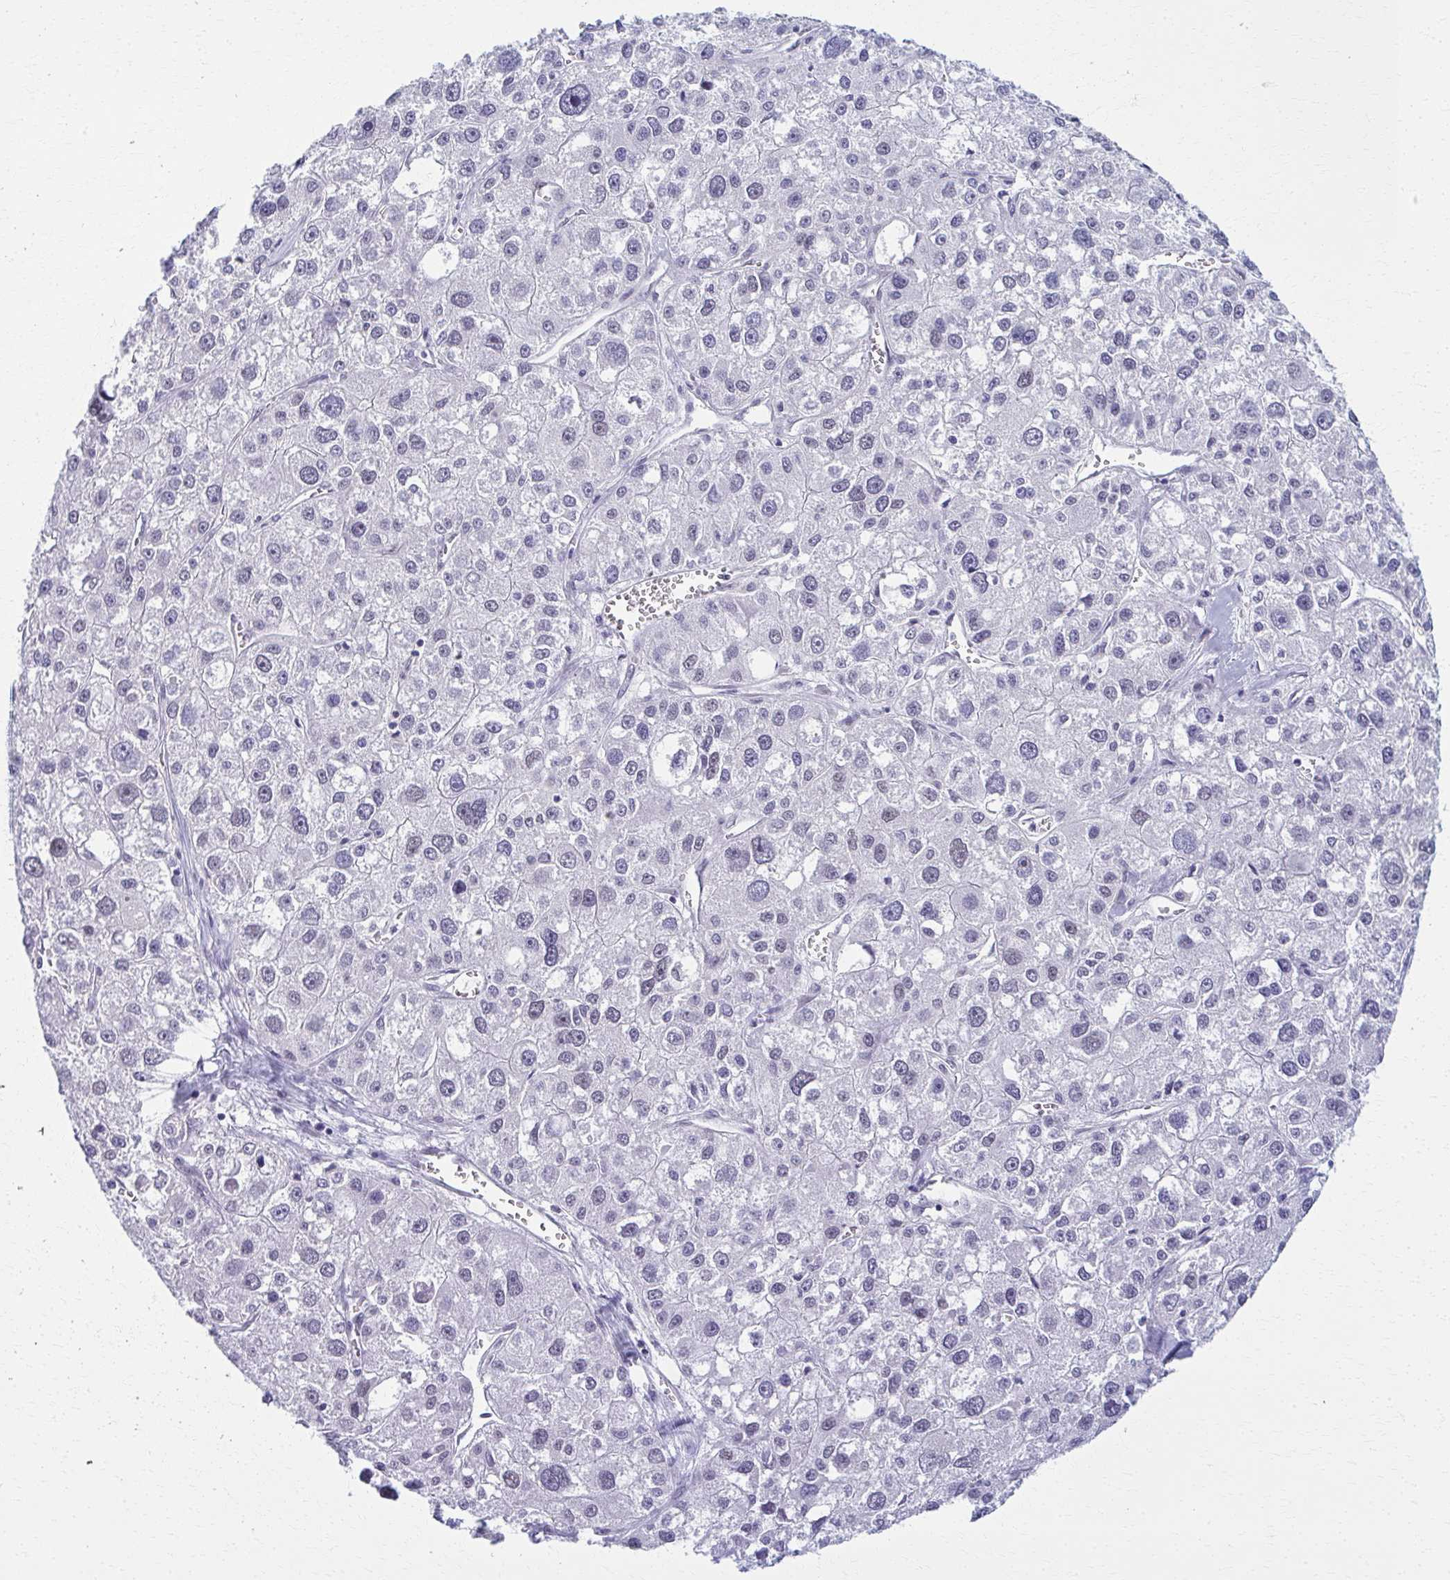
{"staining": {"intensity": "weak", "quantity": "<25%", "location": "nuclear"}, "tissue": "liver cancer", "cell_type": "Tumor cells", "image_type": "cancer", "snomed": [{"axis": "morphology", "description": "Carcinoma, Hepatocellular, NOS"}, {"axis": "topography", "description": "Liver"}], "caption": "Immunohistochemistry of hepatocellular carcinoma (liver) reveals no expression in tumor cells. (Brightfield microscopy of DAB immunohistochemistry (IHC) at high magnification).", "gene": "SCLY", "patient": {"sex": "male", "age": 73}}